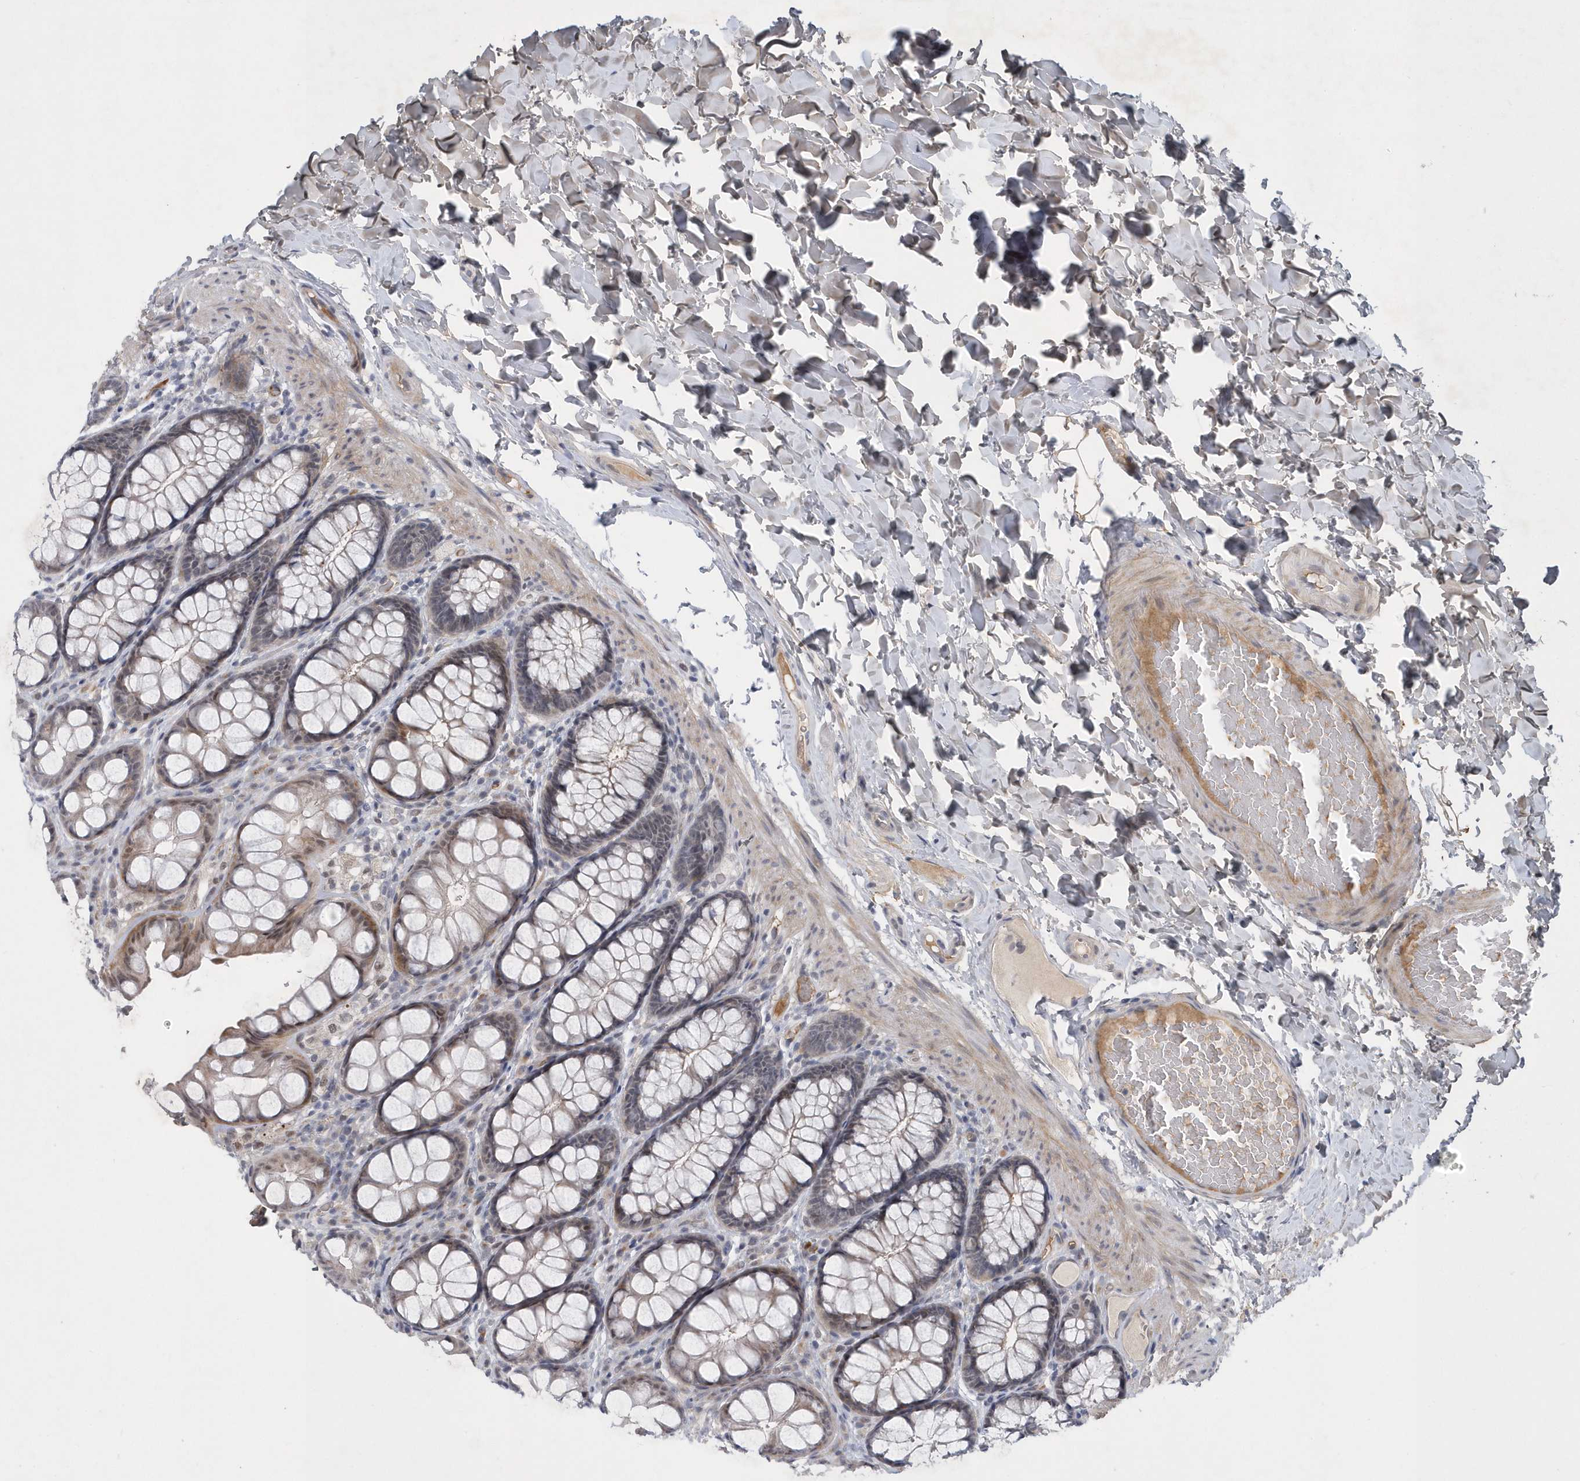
{"staining": {"intensity": "negative", "quantity": "none", "location": "none"}, "tissue": "colon", "cell_type": "Endothelial cells", "image_type": "normal", "snomed": [{"axis": "morphology", "description": "Normal tissue, NOS"}, {"axis": "topography", "description": "Colon"}], "caption": "Immunohistochemistry (IHC) of unremarkable colon exhibits no expression in endothelial cells. The staining was performed using DAB (3,3'-diaminobenzidine) to visualize the protein expression in brown, while the nuclei were stained in blue with hematoxylin (Magnification: 20x).", "gene": "FAM217A", "patient": {"sex": "male", "age": 47}}